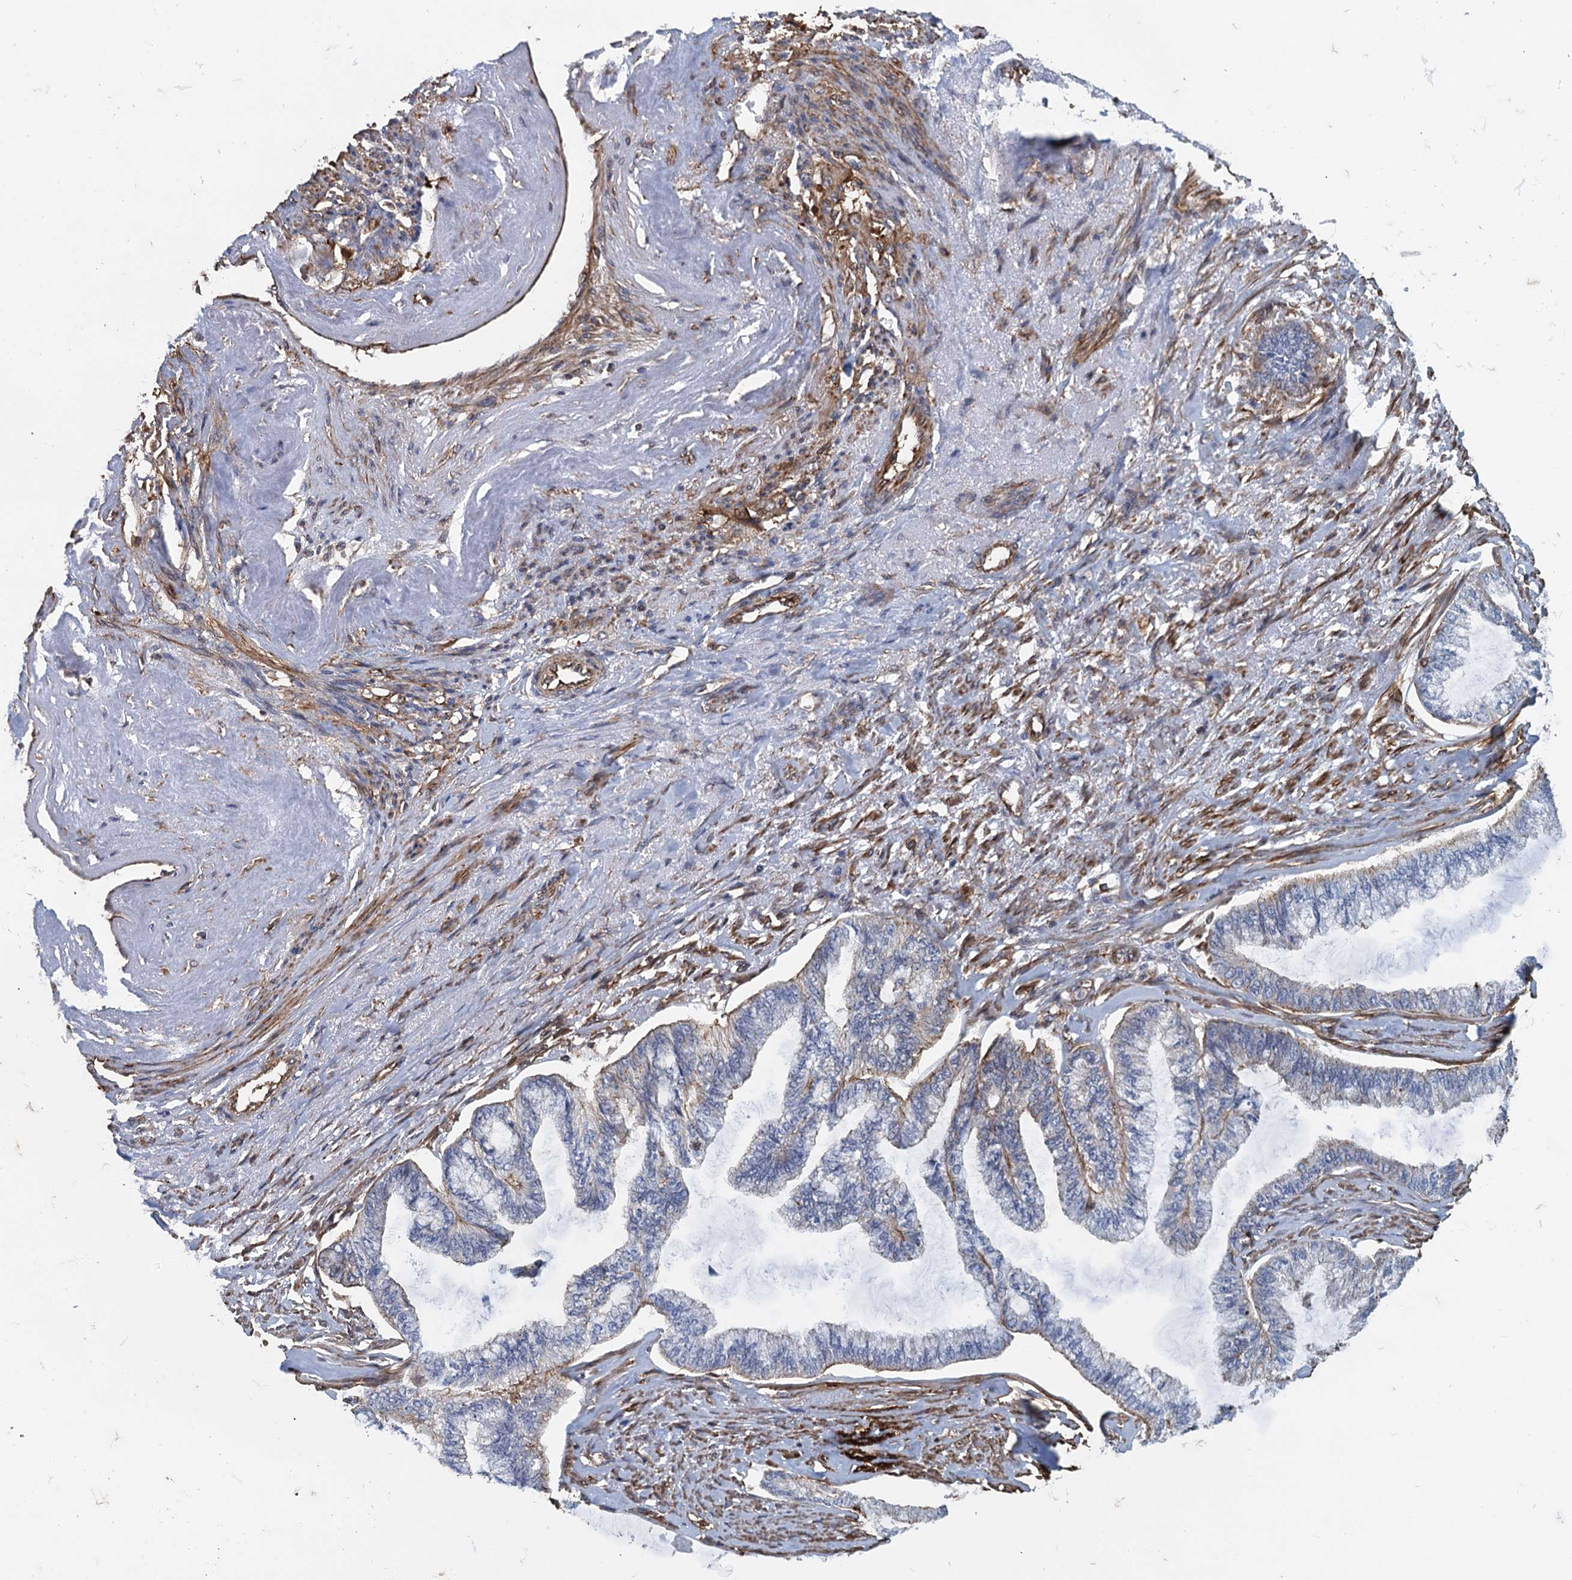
{"staining": {"intensity": "weak", "quantity": "<25%", "location": "cytoplasmic/membranous"}, "tissue": "endometrial cancer", "cell_type": "Tumor cells", "image_type": "cancer", "snomed": [{"axis": "morphology", "description": "Adenocarcinoma, NOS"}, {"axis": "topography", "description": "Endometrium"}], "caption": "Immunohistochemistry micrograph of human endometrial adenocarcinoma stained for a protein (brown), which demonstrates no expression in tumor cells.", "gene": "PROSER2", "patient": {"sex": "female", "age": 86}}